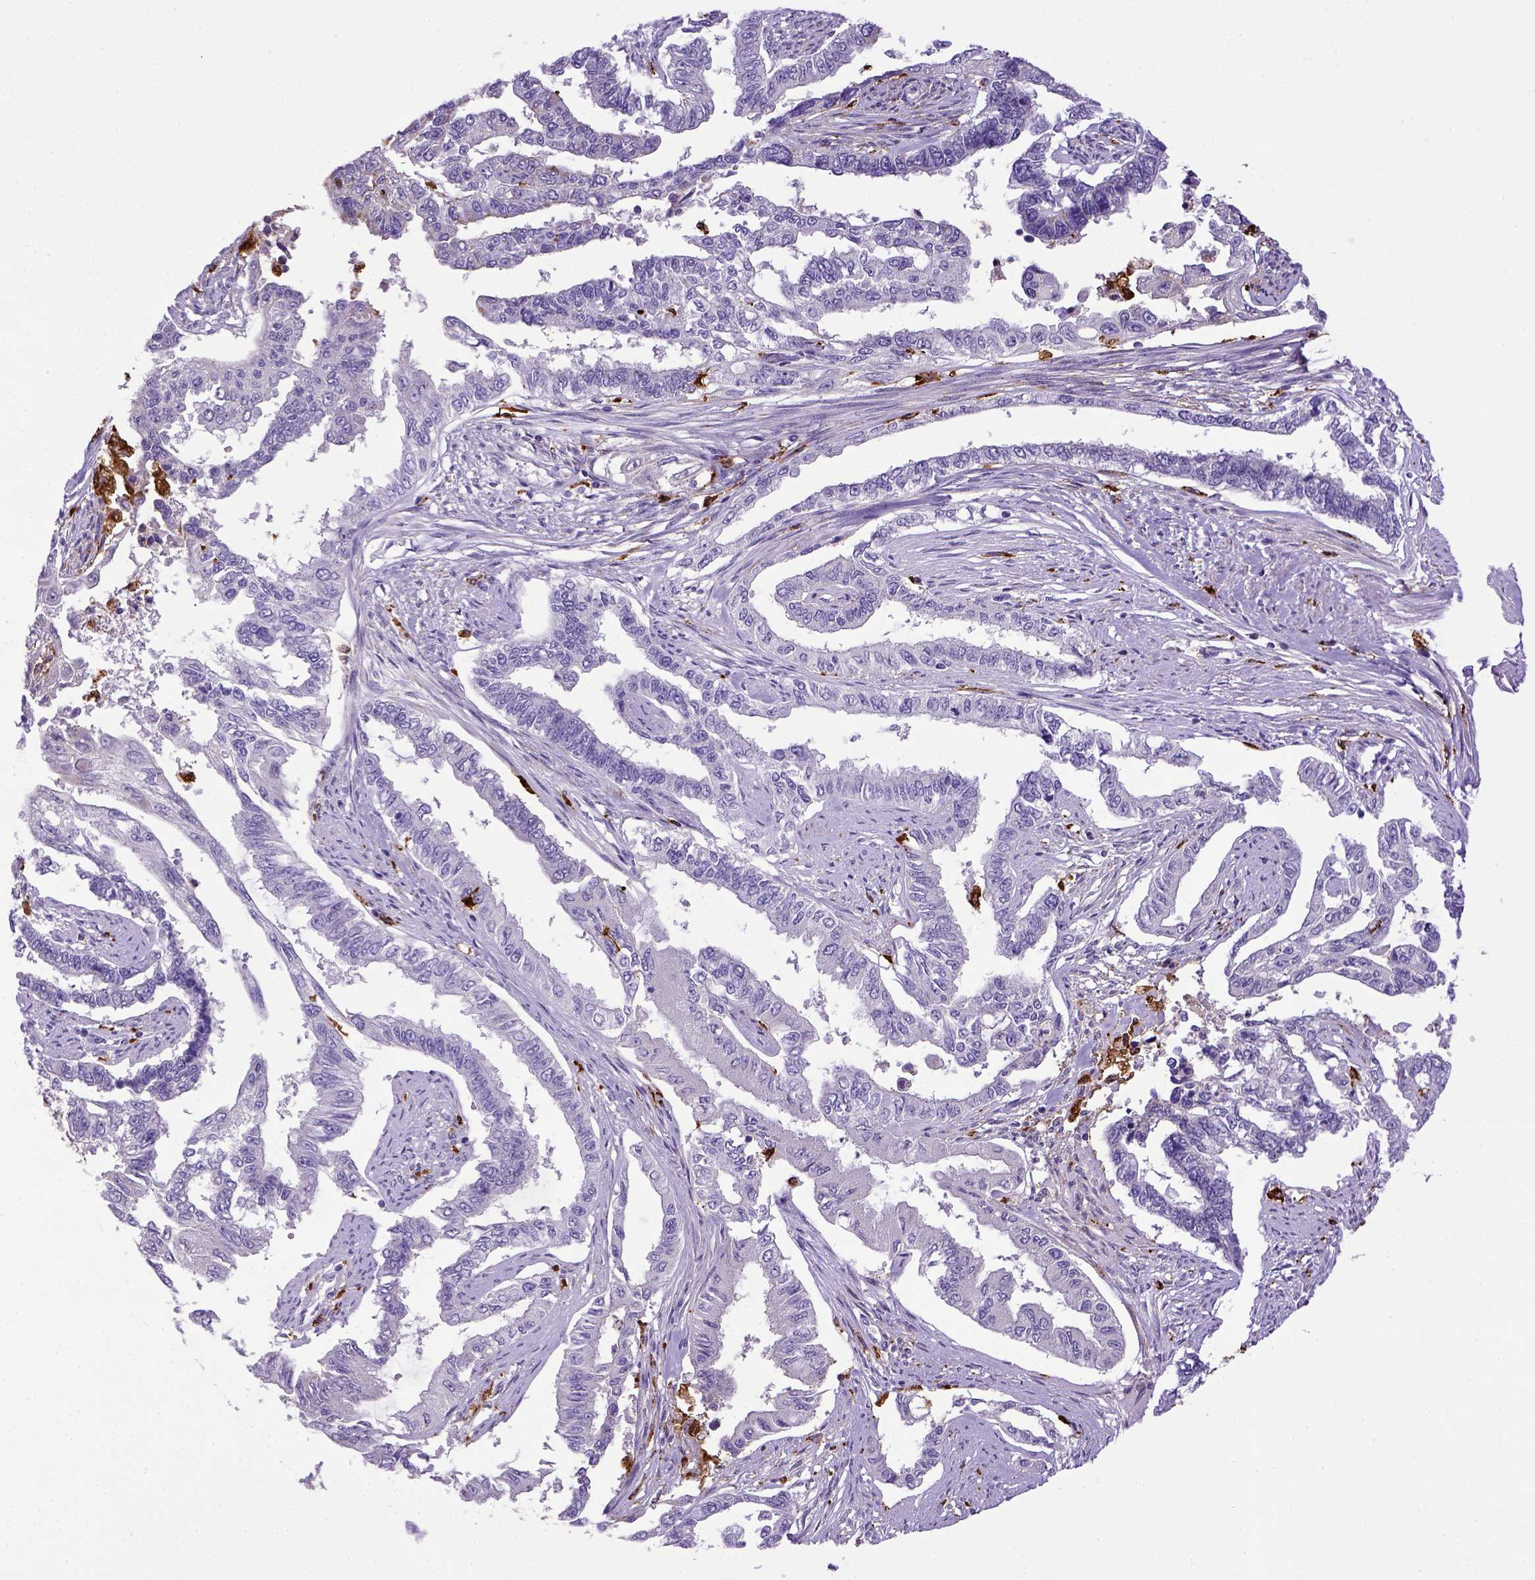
{"staining": {"intensity": "negative", "quantity": "none", "location": "none"}, "tissue": "endometrial cancer", "cell_type": "Tumor cells", "image_type": "cancer", "snomed": [{"axis": "morphology", "description": "Adenocarcinoma, NOS"}, {"axis": "topography", "description": "Uterus"}], "caption": "A micrograph of human endometrial cancer is negative for staining in tumor cells.", "gene": "CD68", "patient": {"sex": "female", "age": 59}}